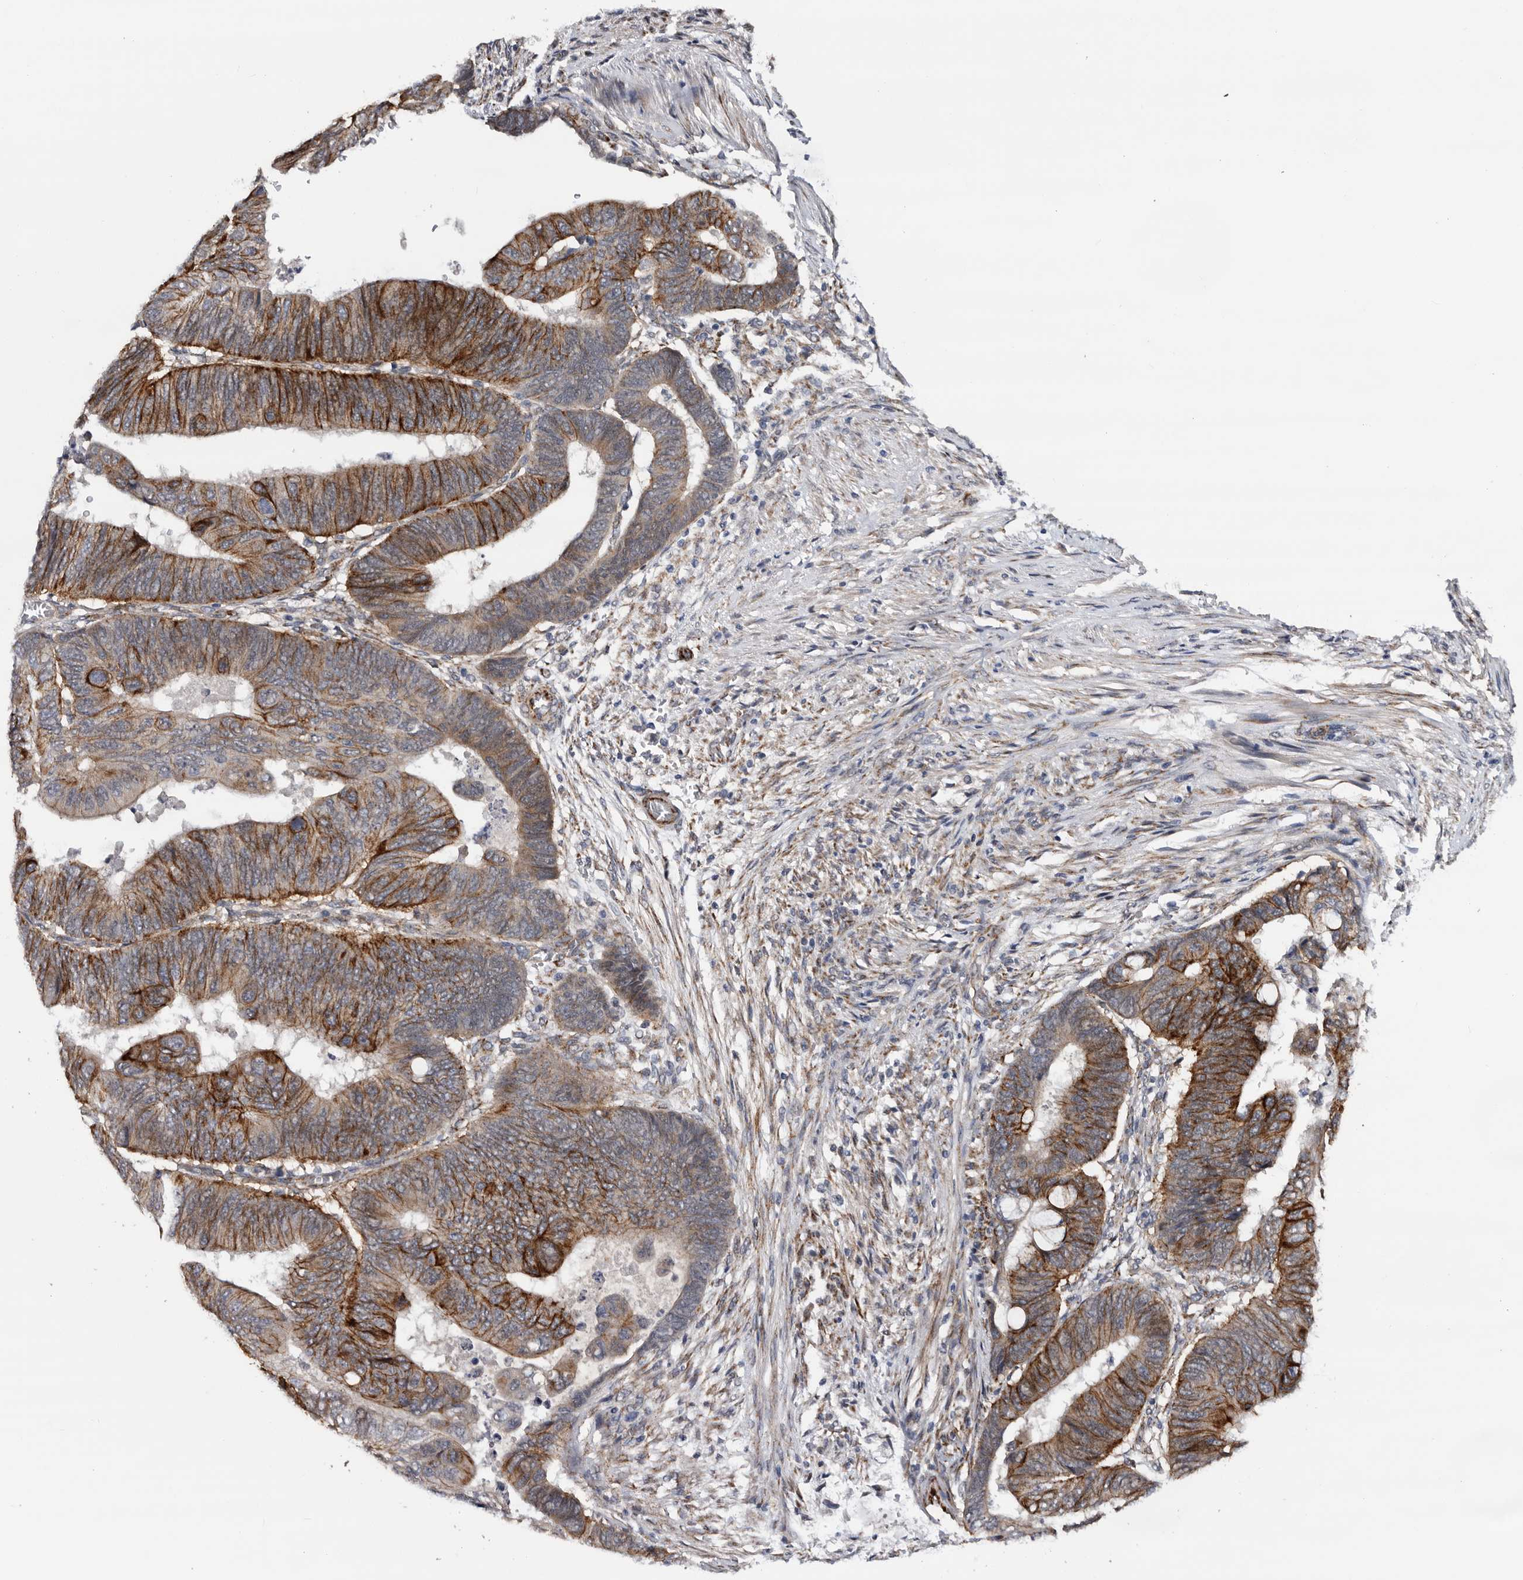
{"staining": {"intensity": "strong", "quantity": "25%-75%", "location": "cytoplasmic/membranous"}, "tissue": "colorectal cancer", "cell_type": "Tumor cells", "image_type": "cancer", "snomed": [{"axis": "morphology", "description": "Normal tissue, NOS"}, {"axis": "morphology", "description": "Adenocarcinoma, NOS"}, {"axis": "topography", "description": "Rectum"}, {"axis": "topography", "description": "Peripheral nerve tissue"}], "caption": "A brown stain shows strong cytoplasmic/membranous expression of a protein in colorectal cancer (adenocarcinoma) tumor cells.", "gene": "ARMCX2", "patient": {"sex": "male", "age": 92}}